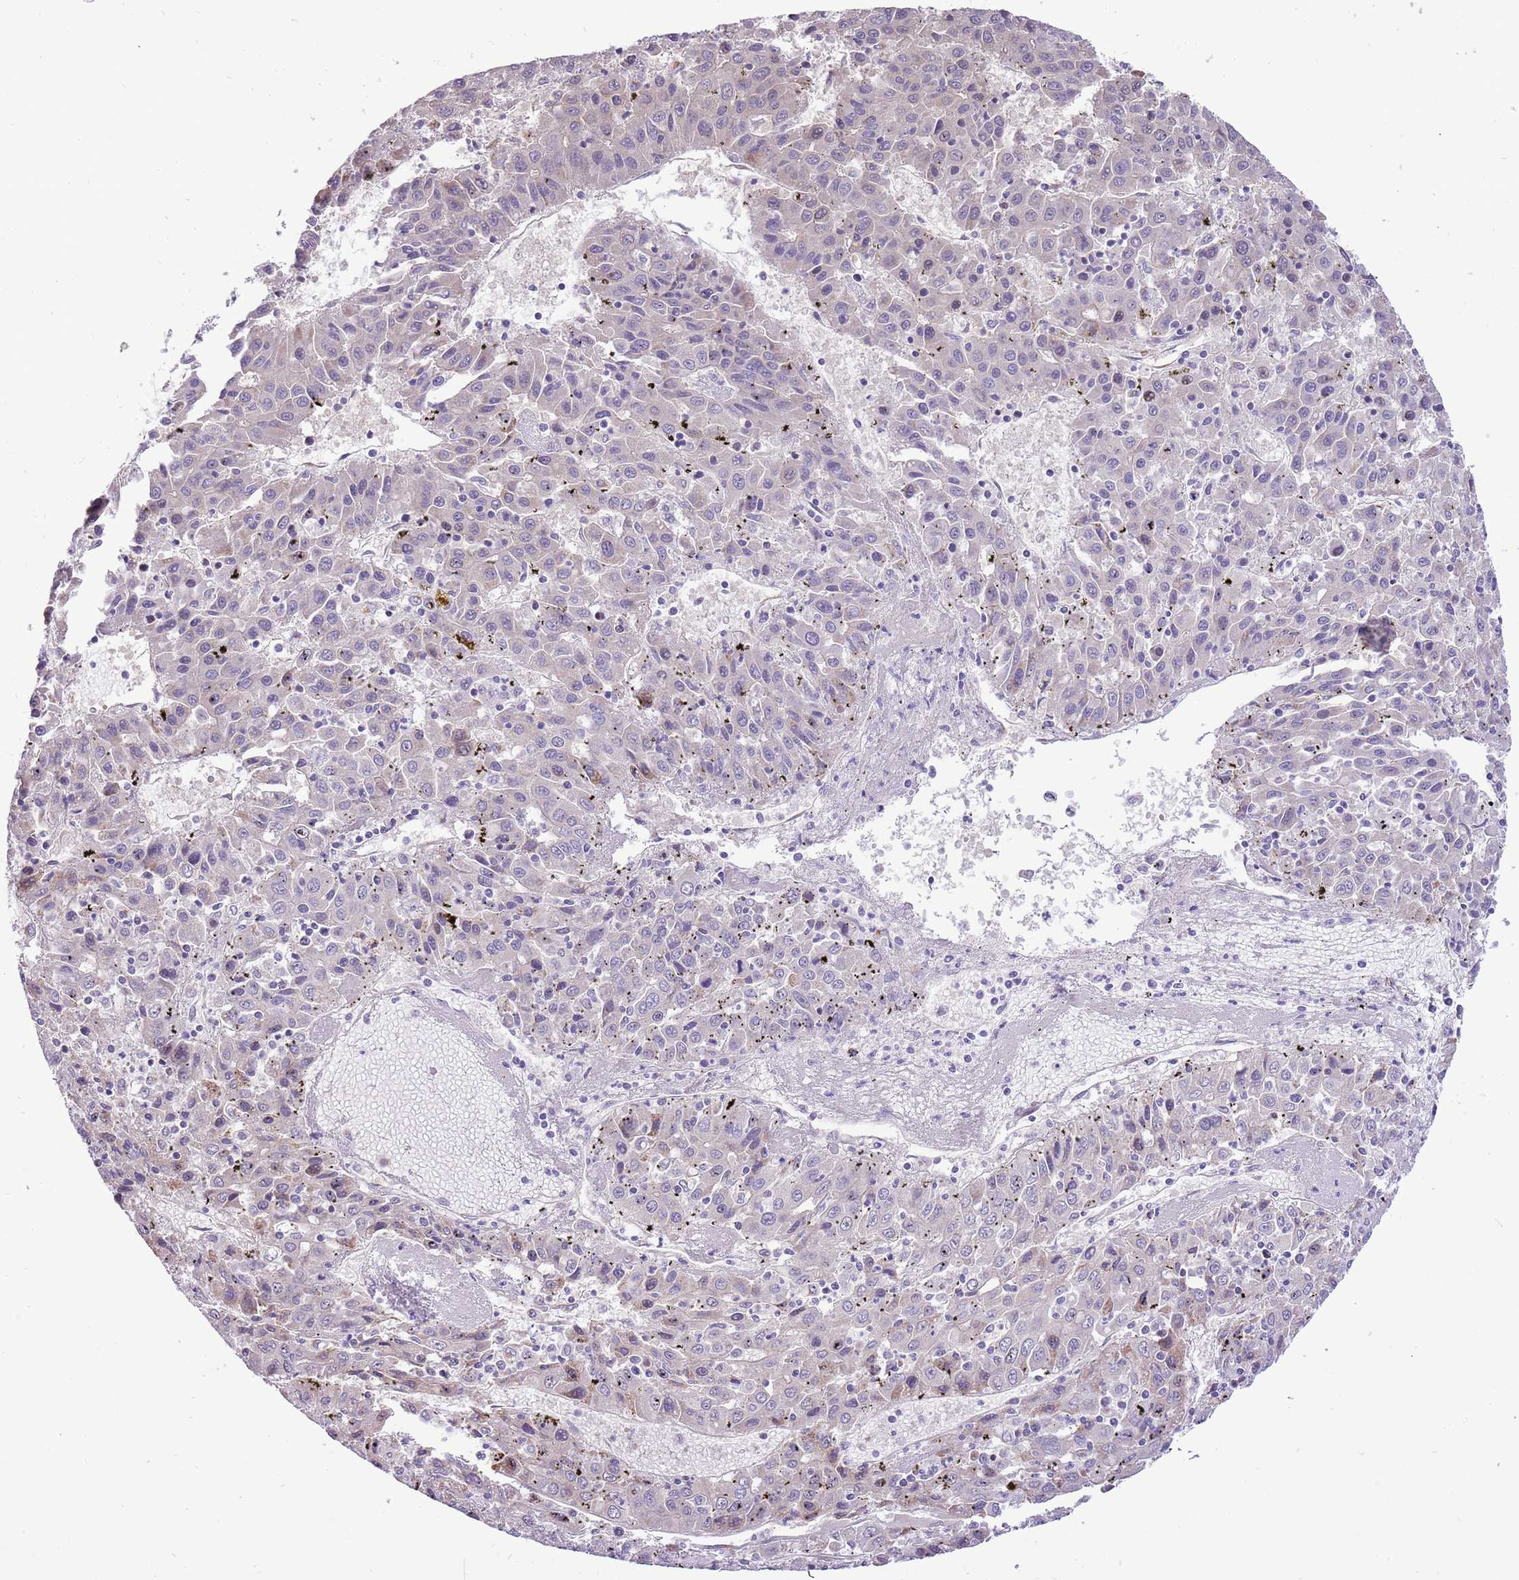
{"staining": {"intensity": "negative", "quantity": "none", "location": "none"}, "tissue": "liver cancer", "cell_type": "Tumor cells", "image_type": "cancer", "snomed": [{"axis": "morphology", "description": "Carcinoma, Hepatocellular, NOS"}, {"axis": "topography", "description": "Liver"}], "caption": "Hepatocellular carcinoma (liver) stained for a protein using immunohistochemistry (IHC) exhibits no expression tumor cells.", "gene": "COX17", "patient": {"sex": "female", "age": 53}}